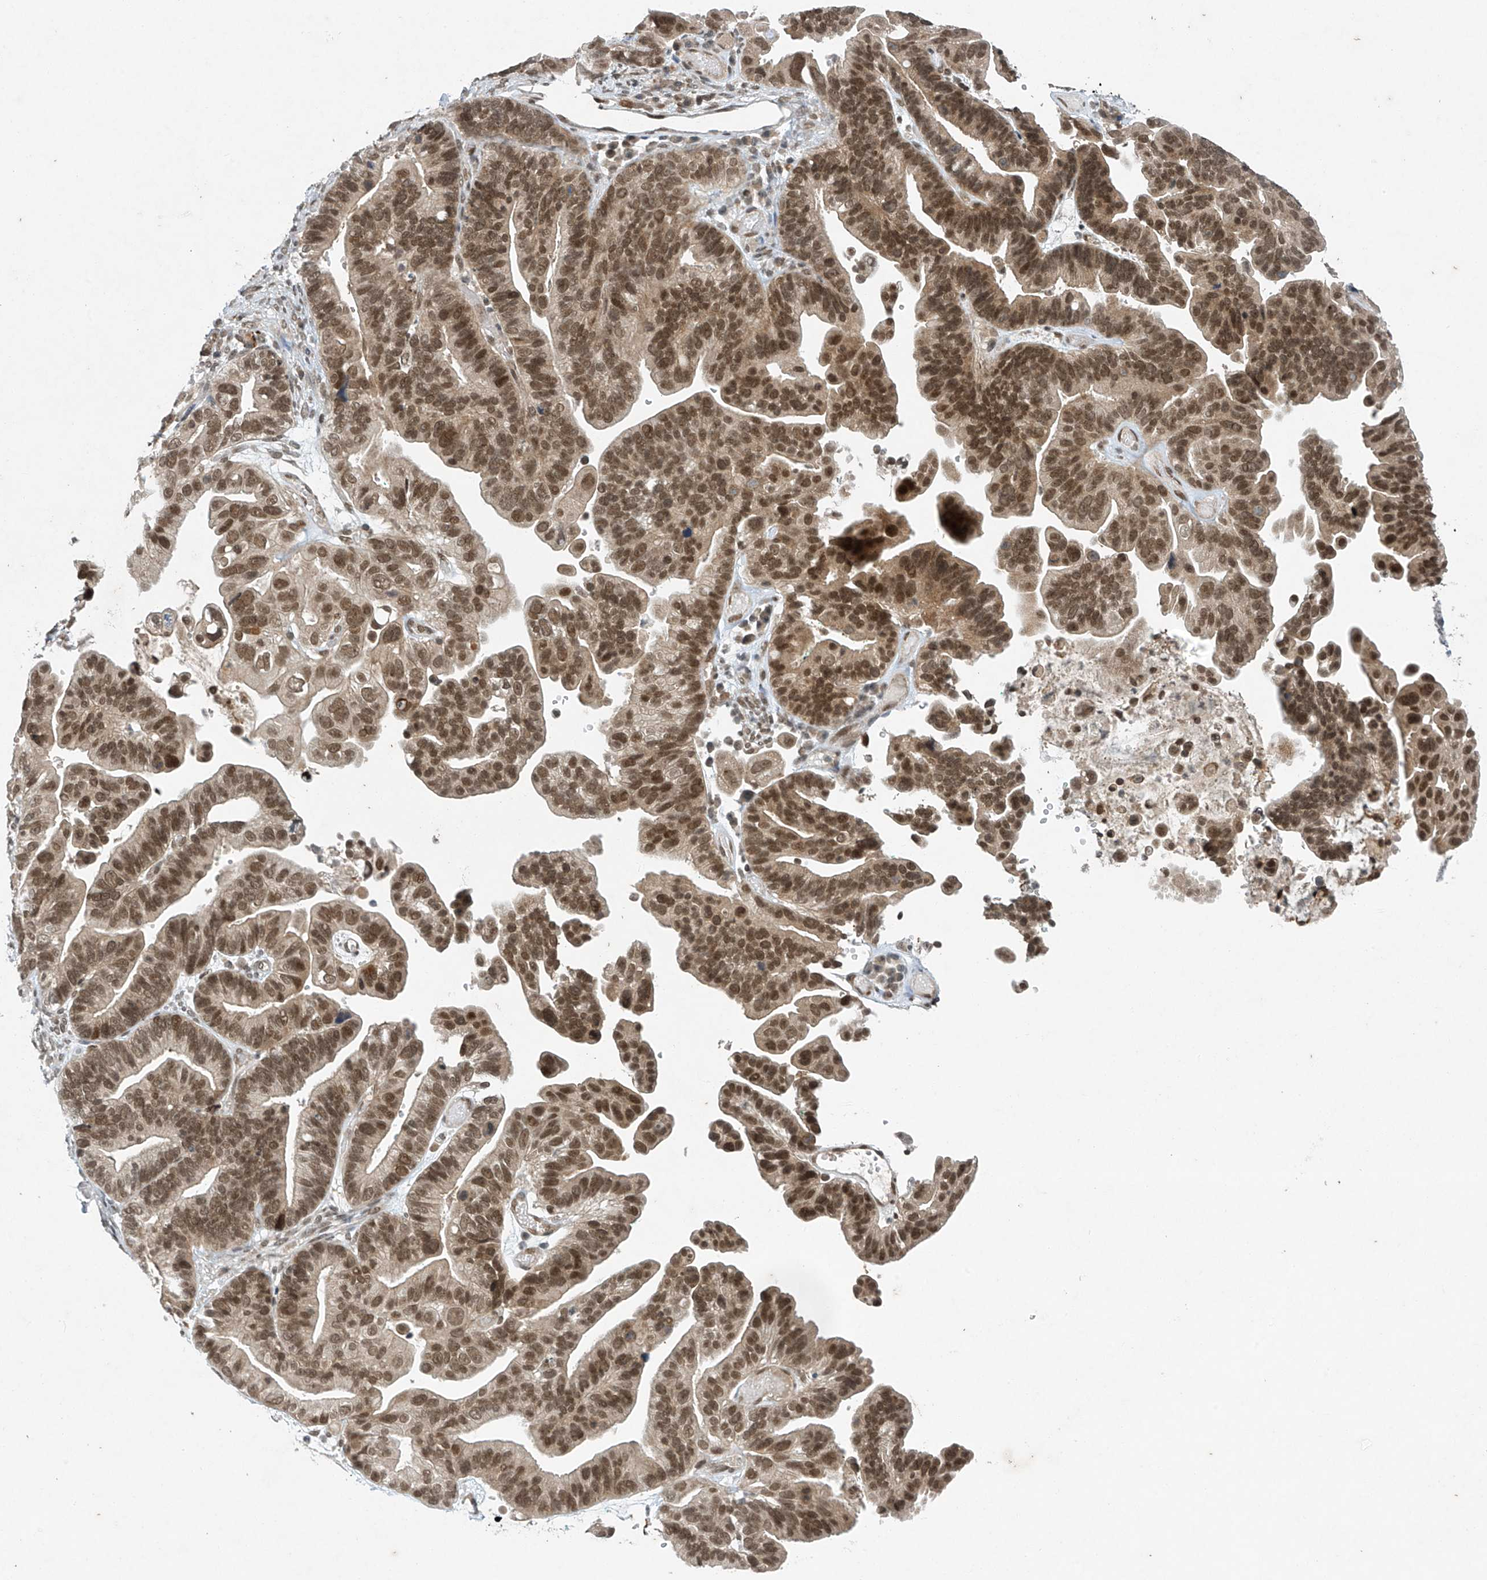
{"staining": {"intensity": "moderate", "quantity": ">75%", "location": "nuclear"}, "tissue": "ovarian cancer", "cell_type": "Tumor cells", "image_type": "cancer", "snomed": [{"axis": "morphology", "description": "Cystadenocarcinoma, serous, NOS"}, {"axis": "topography", "description": "Ovary"}], "caption": "This photomicrograph exhibits IHC staining of human serous cystadenocarcinoma (ovarian), with medium moderate nuclear positivity in about >75% of tumor cells.", "gene": "TAF8", "patient": {"sex": "female", "age": 56}}